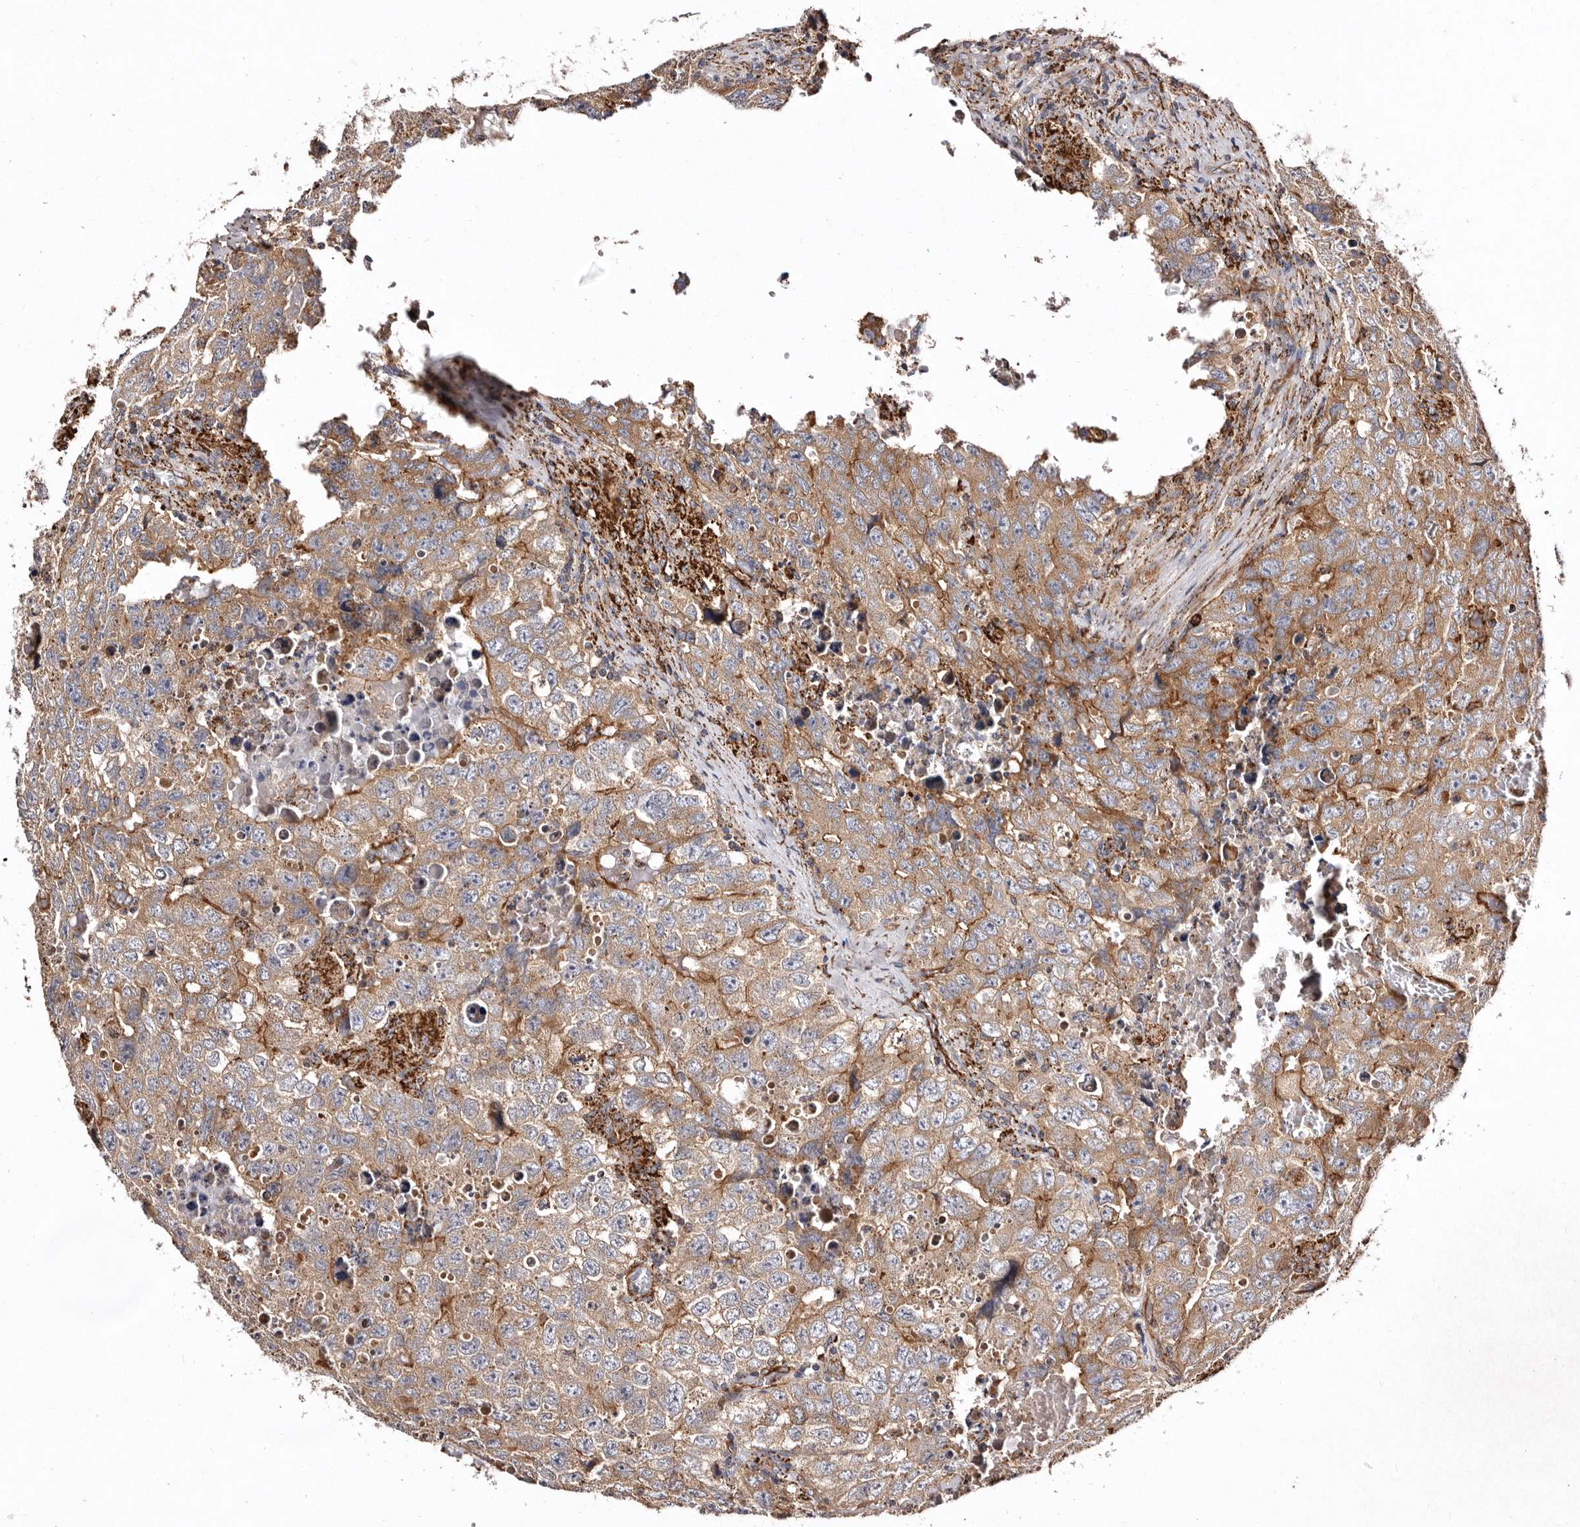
{"staining": {"intensity": "moderate", "quantity": ">75%", "location": "cytoplasmic/membranous"}, "tissue": "testis cancer", "cell_type": "Tumor cells", "image_type": "cancer", "snomed": [{"axis": "morphology", "description": "Seminoma, NOS"}, {"axis": "morphology", "description": "Carcinoma, Embryonal, NOS"}, {"axis": "topography", "description": "Testis"}], "caption": "About >75% of tumor cells in testis embryonal carcinoma exhibit moderate cytoplasmic/membranous protein positivity as visualized by brown immunohistochemical staining.", "gene": "LUZP1", "patient": {"sex": "male", "age": 43}}